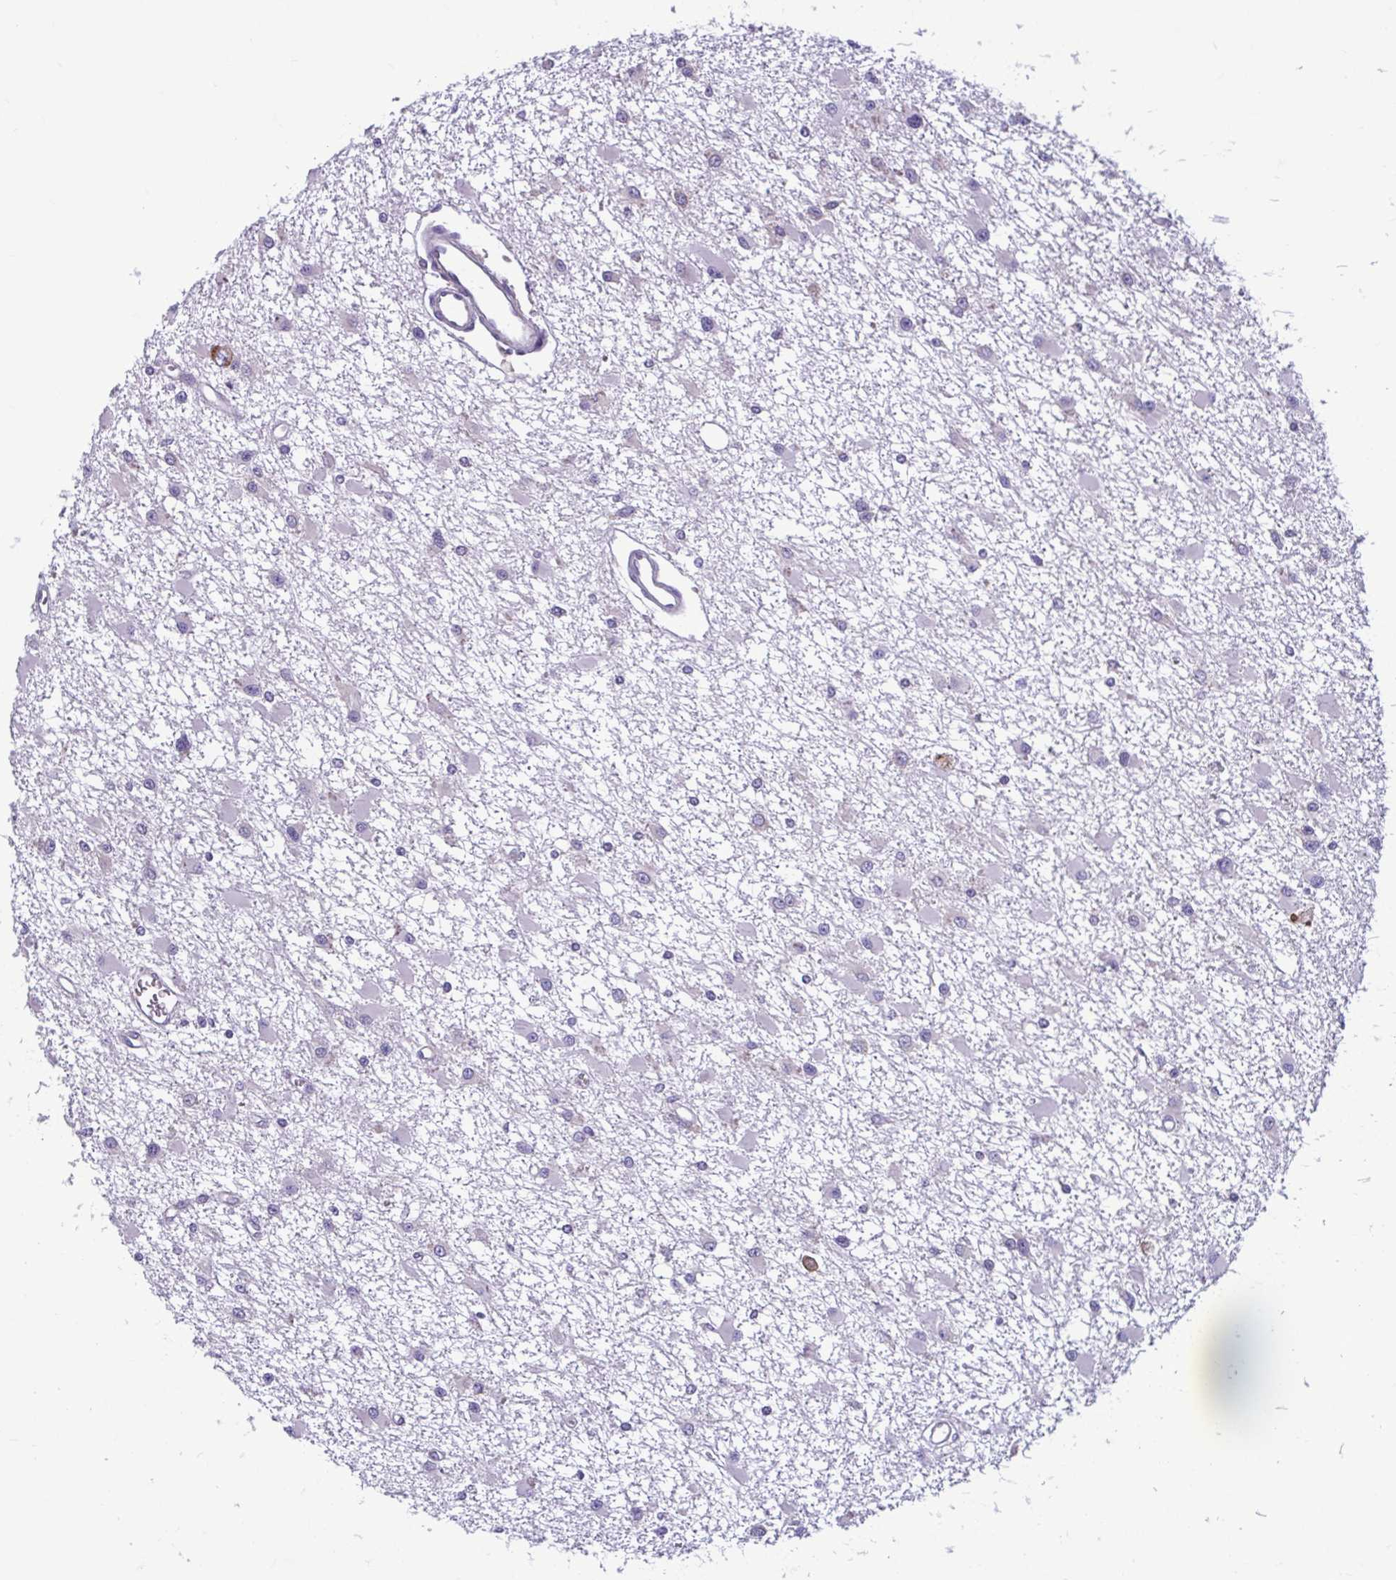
{"staining": {"intensity": "negative", "quantity": "none", "location": "none"}, "tissue": "glioma", "cell_type": "Tumor cells", "image_type": "cancer", "snomed": [{"axis": "morphology", "description": "Glioma, malignant, High grade"}, {"axis": "topography", "description": "Brain"}], "caption": "A histopathology image of human glioma is negative for staining in tumor cells.", "gene": "RPS16", "patient": {"sex": "male", "age": 54}}